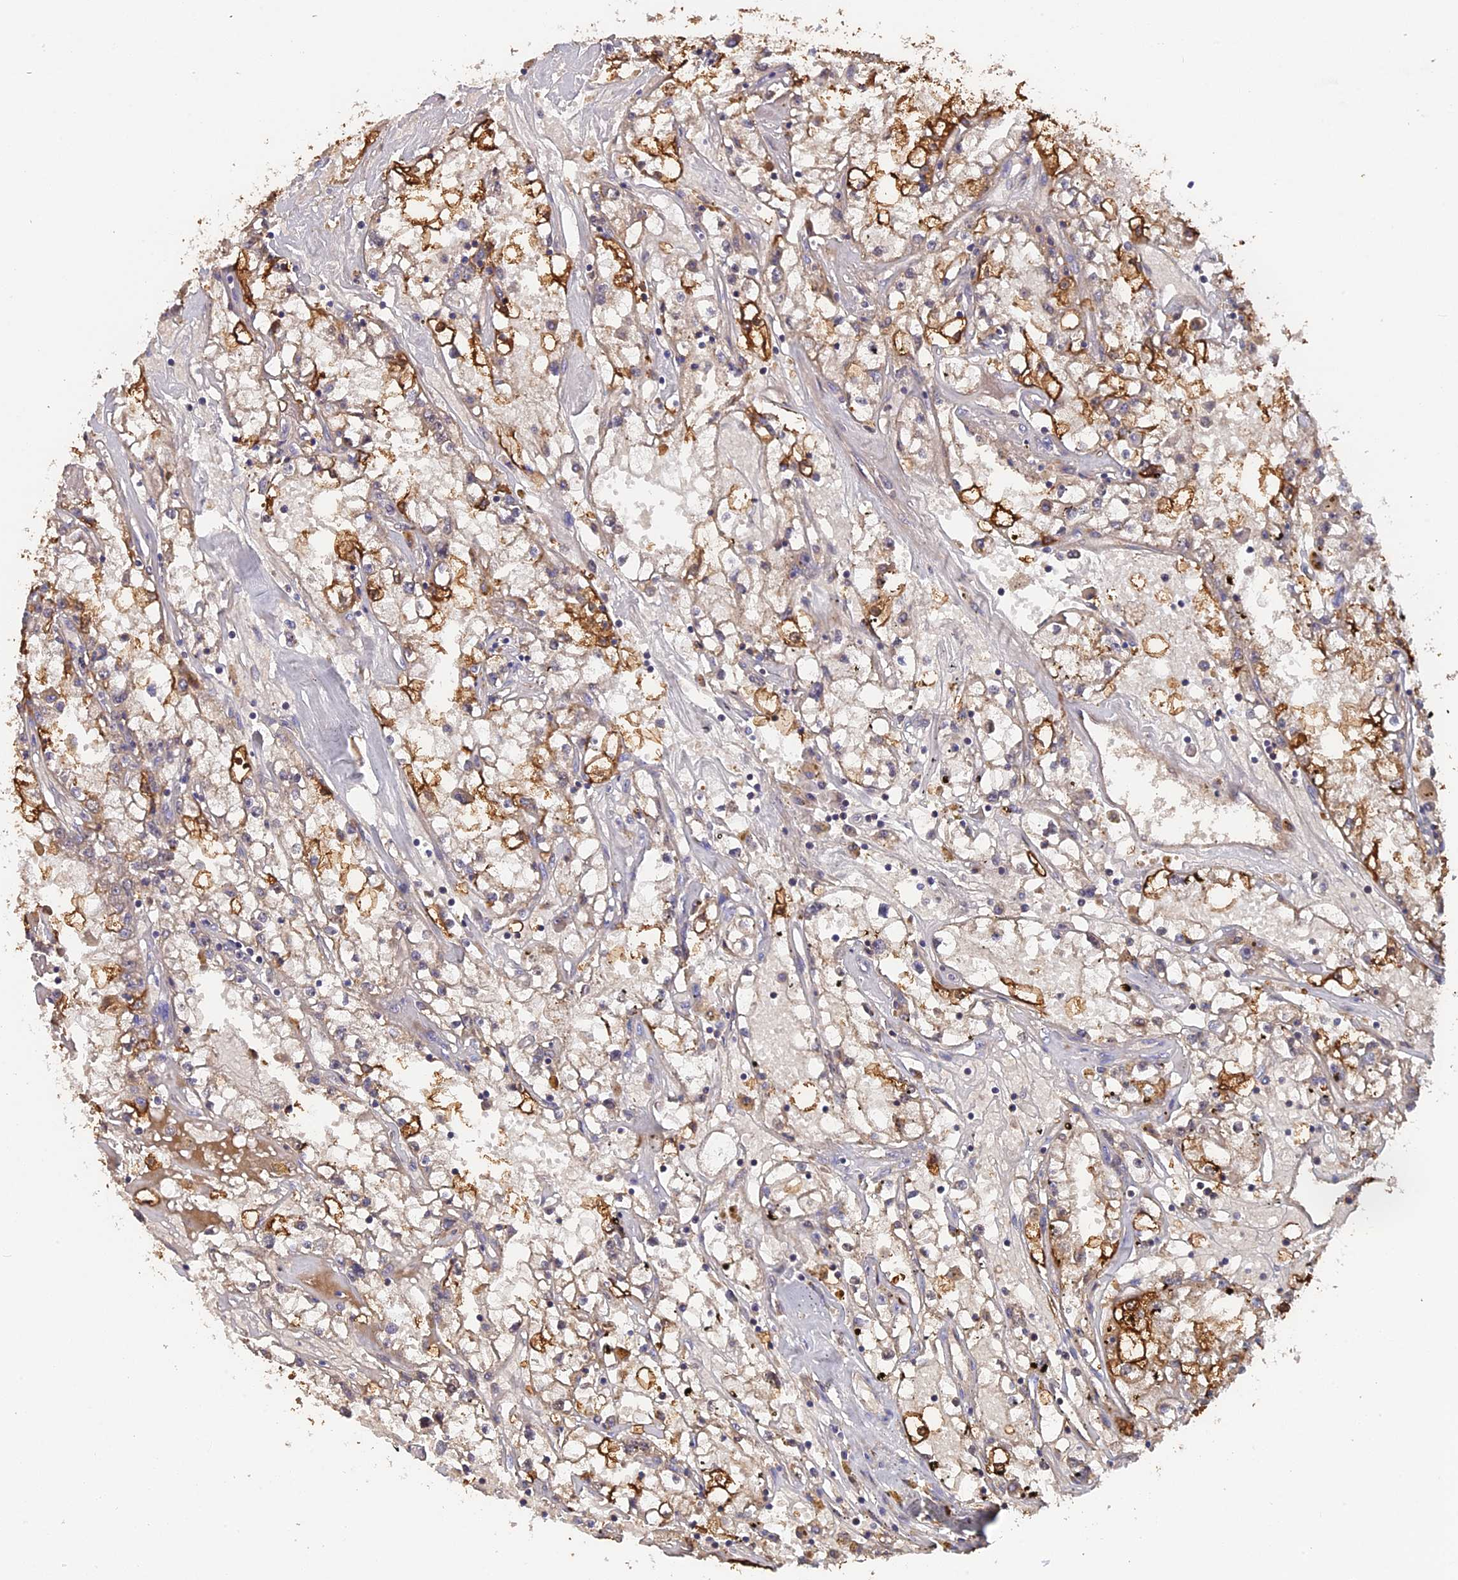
{"staining": {"intensity": "strong", "quantity": "25%-75%", "location": "cytoplasmic/membranous"}, "tissue": "renal cancer", "cell_type": "Tumor cells", "image_type": "cancer", "snomed": [{"axis": "morphology", "description": "Adenocarcinoma, NOS"}, {"axis": "topography", "description": "Kidney"}], "caption": "Renal cancer stained for a protein exhibits strong cytoplasmic/membranous positivity in tumor cells.", "gene": "FAM98C", "patient": {"sex": "male", "age": 56}}